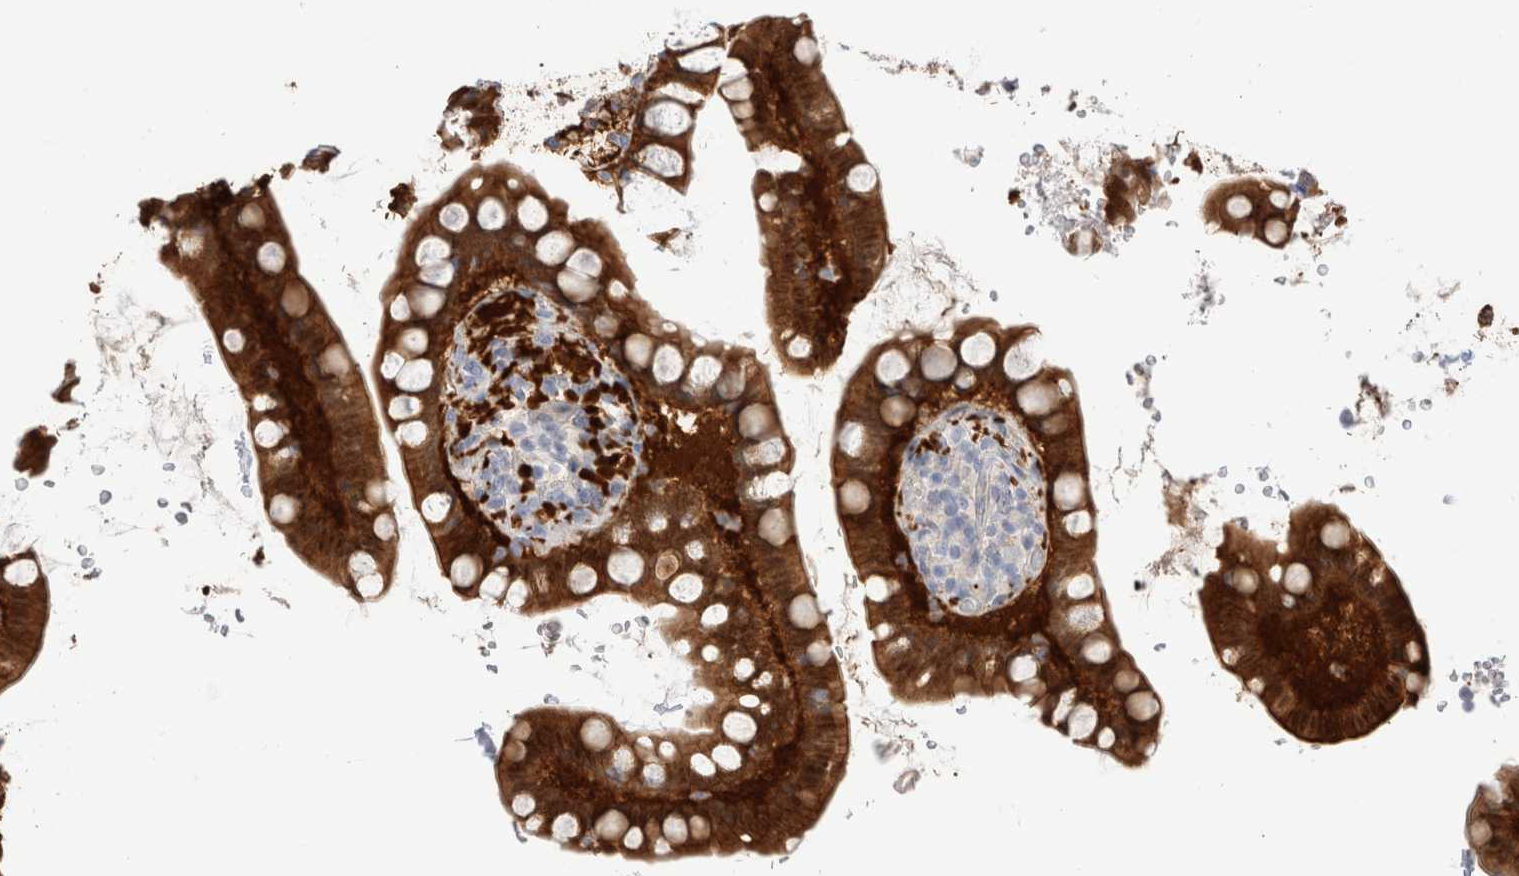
{"staining": {"intensity": "strong", "quantity": "25%-75%", "location": "cytoplasmic/membranous"}, "tissue": "small intestine", "cell_type": "Glandular cells", "image_type": "normal", "snomed": [{"axis": "morphology", "description": "Normal tissue, NOS"}, {"axis": "topography", "description": "Smooth muscle"}, {"axis": "topography", "description": "Small intestine"}], "caption": "IHC of unremarkable human small intestine exhibits high levels of strong cytoplasmic/membranous expression in approximately 25%-75% of glandular cells.", "gene": "NAPEPLD", "patient": {"sex": "female", "age": 84}}